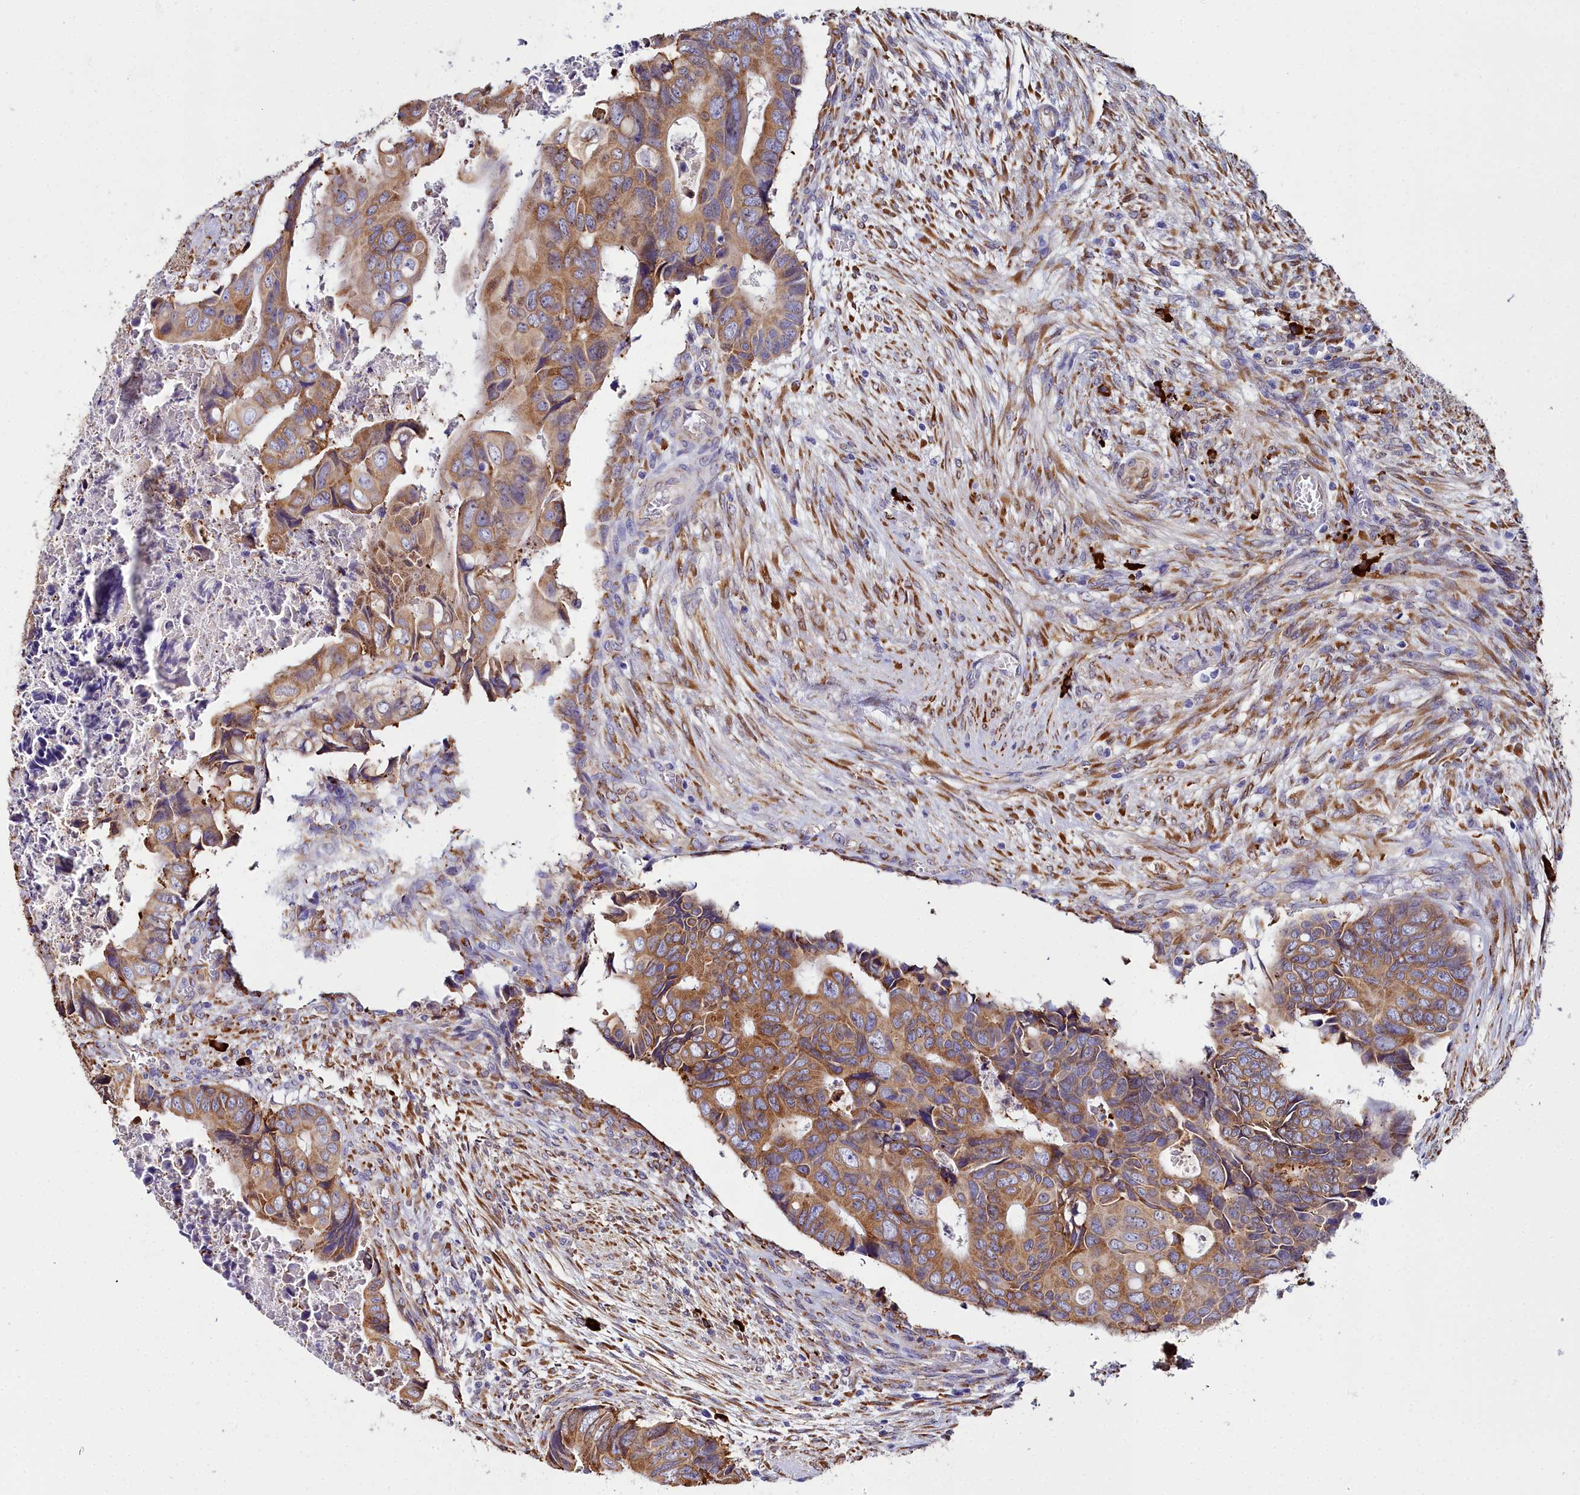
{"staining": {"intensity": "moderate", "quantity": ">75%", "location": "cytoplasmic/membranous"}, "tissue": "colorectal cancer", "cell_type": "Tumor cells", "image_type": "cancer", "snomed": [{"axis": "morphology", "description": "Adenocarcinoma, NOS"}, {"axis": "topography", "description": "Rectum"}], "caption": "Human colorectal adenocarcinoma stained with a protein marker reveals moderate staining in tumor cells.", "gene": "TXNDC5", "patient": {"sex": "female", "age": 78}}